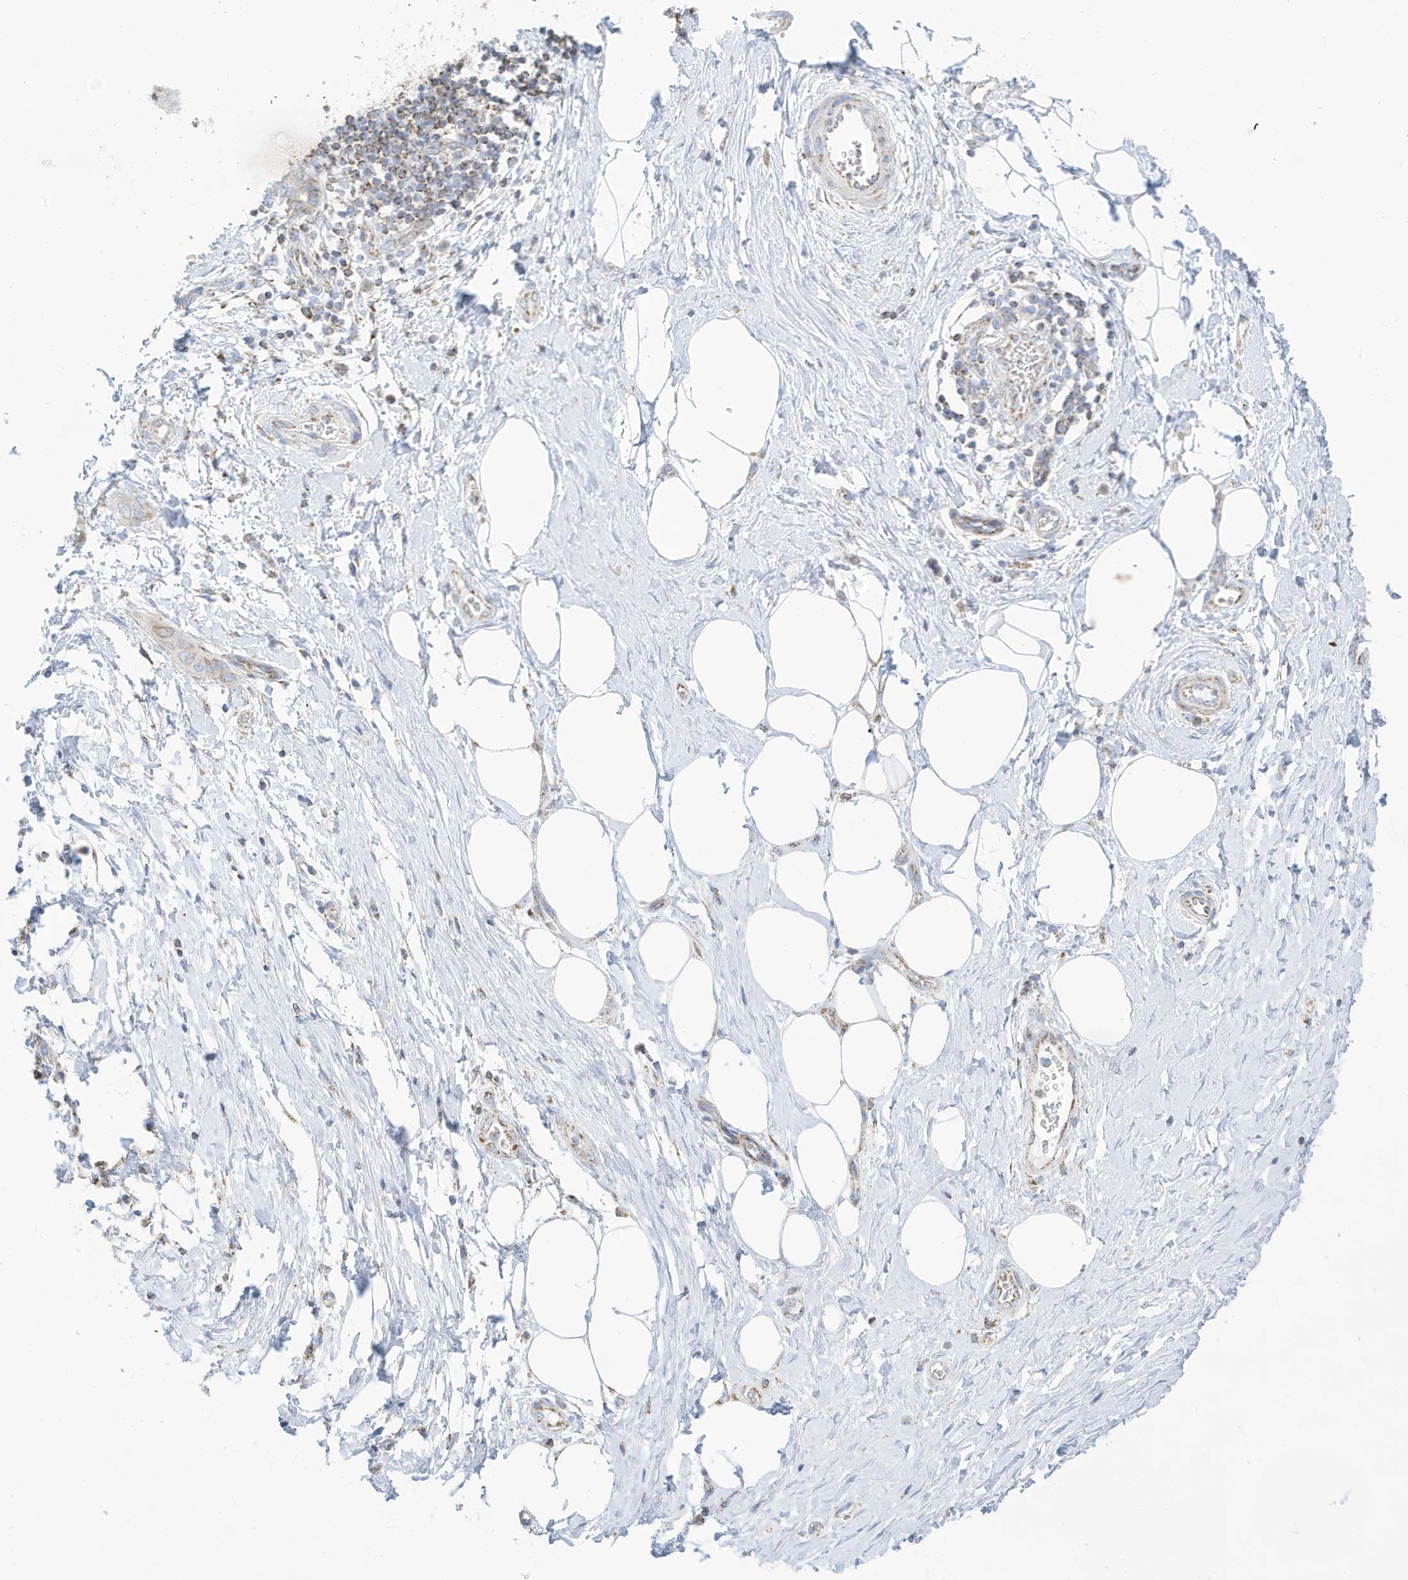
{"staining": {"intensity": "moderate", "quantity": "<25%", "location": "cytoplasmic/membranous"}, "tissue": "adipose tissue", "cell_type": "Adipocytes", "image_type": "normal", "snomed": [{"axis": "morphology", "description": "Normal tissue, NOS"}, {"axis": "morphology", "description": "Adenocarcinoma, NOS"}, {"axis": "topography", "description": "Pancreas"}, {"axis": "topography", "description": "Peripheral nerve tissue"}], "caption": "Immunohistochemical staining of benign adipose tissue reveals moderate cytoplasmic/membranous protein positivity in about <25% of adipocytes. (Stains: DAB in brown, nuclei in blue, Microscopy: brightfield microscopy at high magnification).", "gene": "CAPN13", "patient": {"sex": "male", "age": 59}}